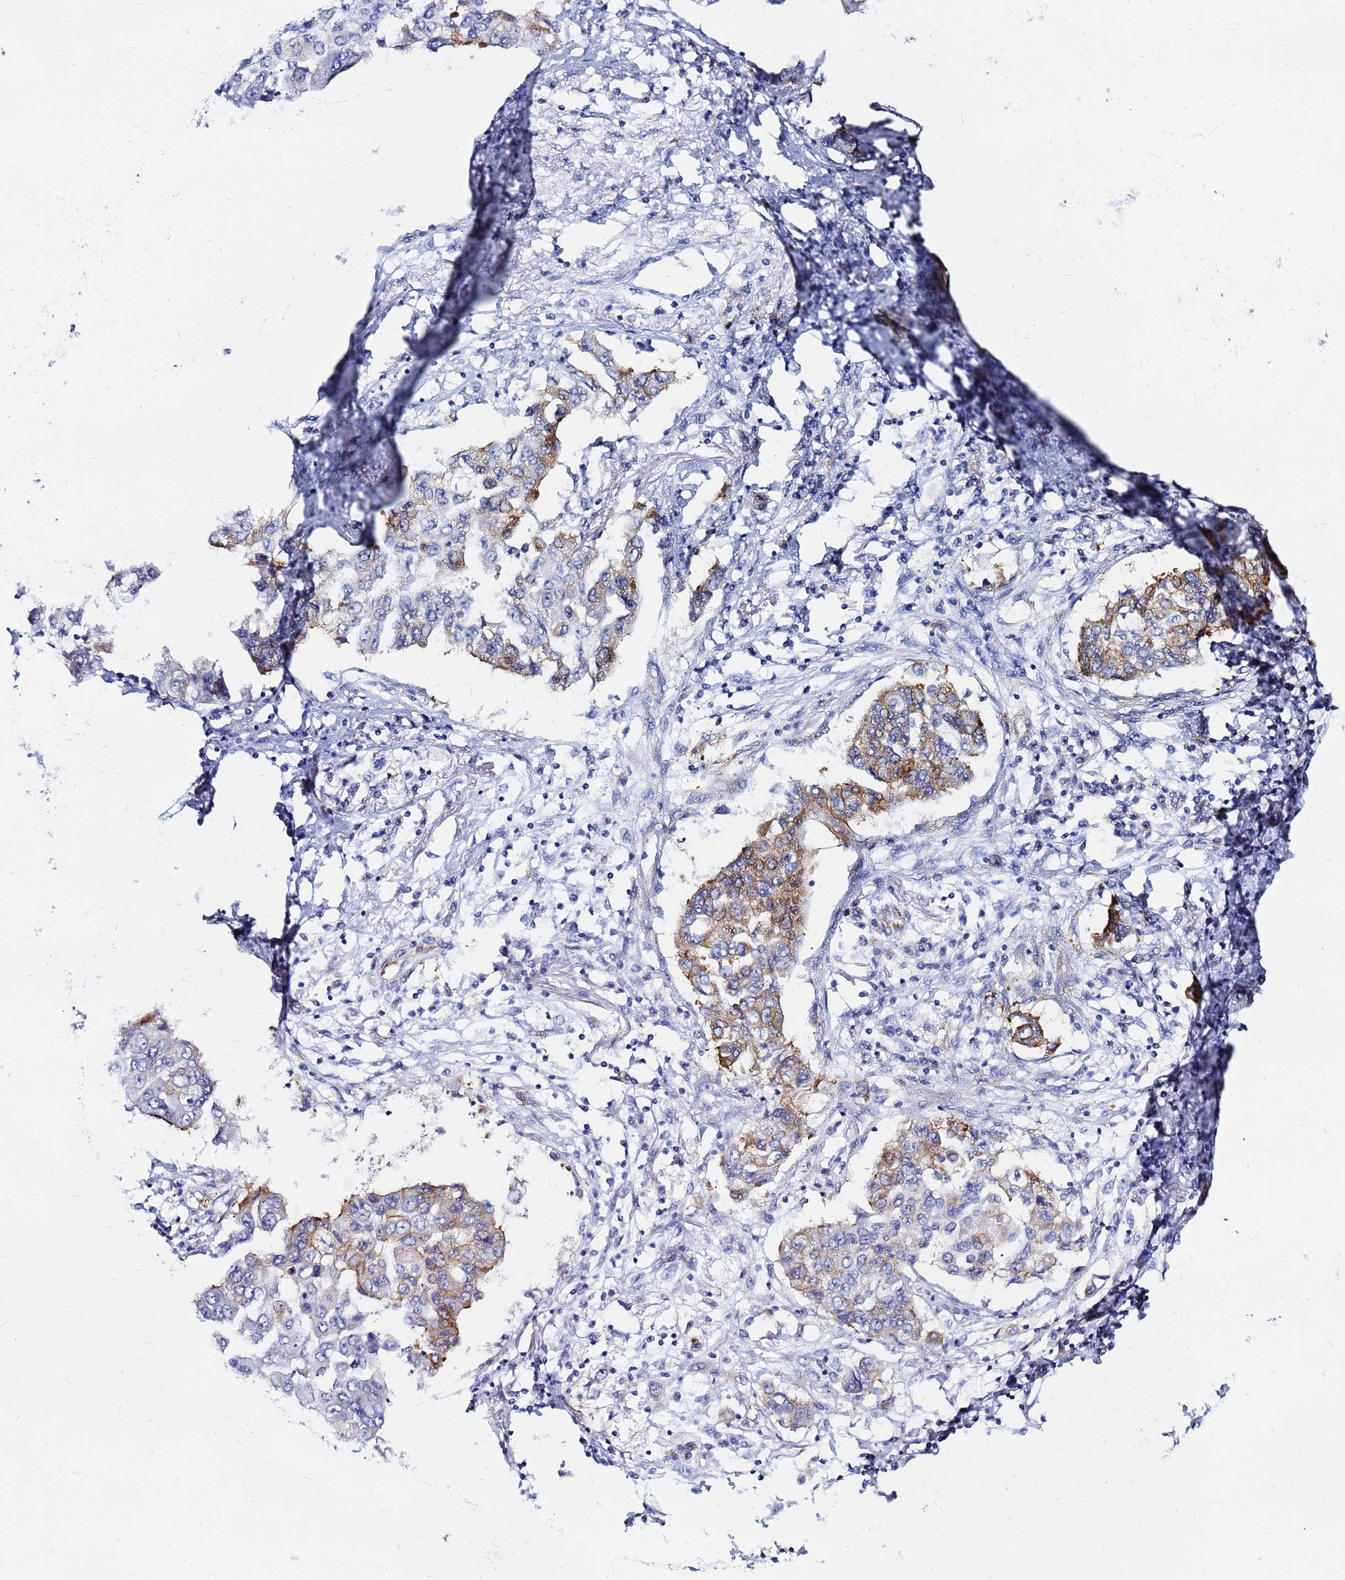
{"staining": {"intensity": "moderate", "quantity": "25%-75%", "location": "cytoplasmic/membranous"}, "tissue": "lung cancer", "cell_type": "Tumor cells", "image_type": "cancer", "snomed": [{"axis": "morphology", "description": "Squamous cell carcinoma, NOS"}, {"axis": "topography", "description": "Lung"}], "caption": "High-magnification brightfield microscopy of lung cancer (squamous cell carcinoma) stained with DAB (brown) and counterstained with hematoxylin (blue). tumor cells exhibit moderate cytoplasmic/membranous staining is appreciated in about25%-75% of cells. (DAB (3,3'-diaminobenzidine) = brown stain, brightfield microscopy at high magnification).", "gene": "TUBA8", "patient": {"sex": "male", "age": 74}}